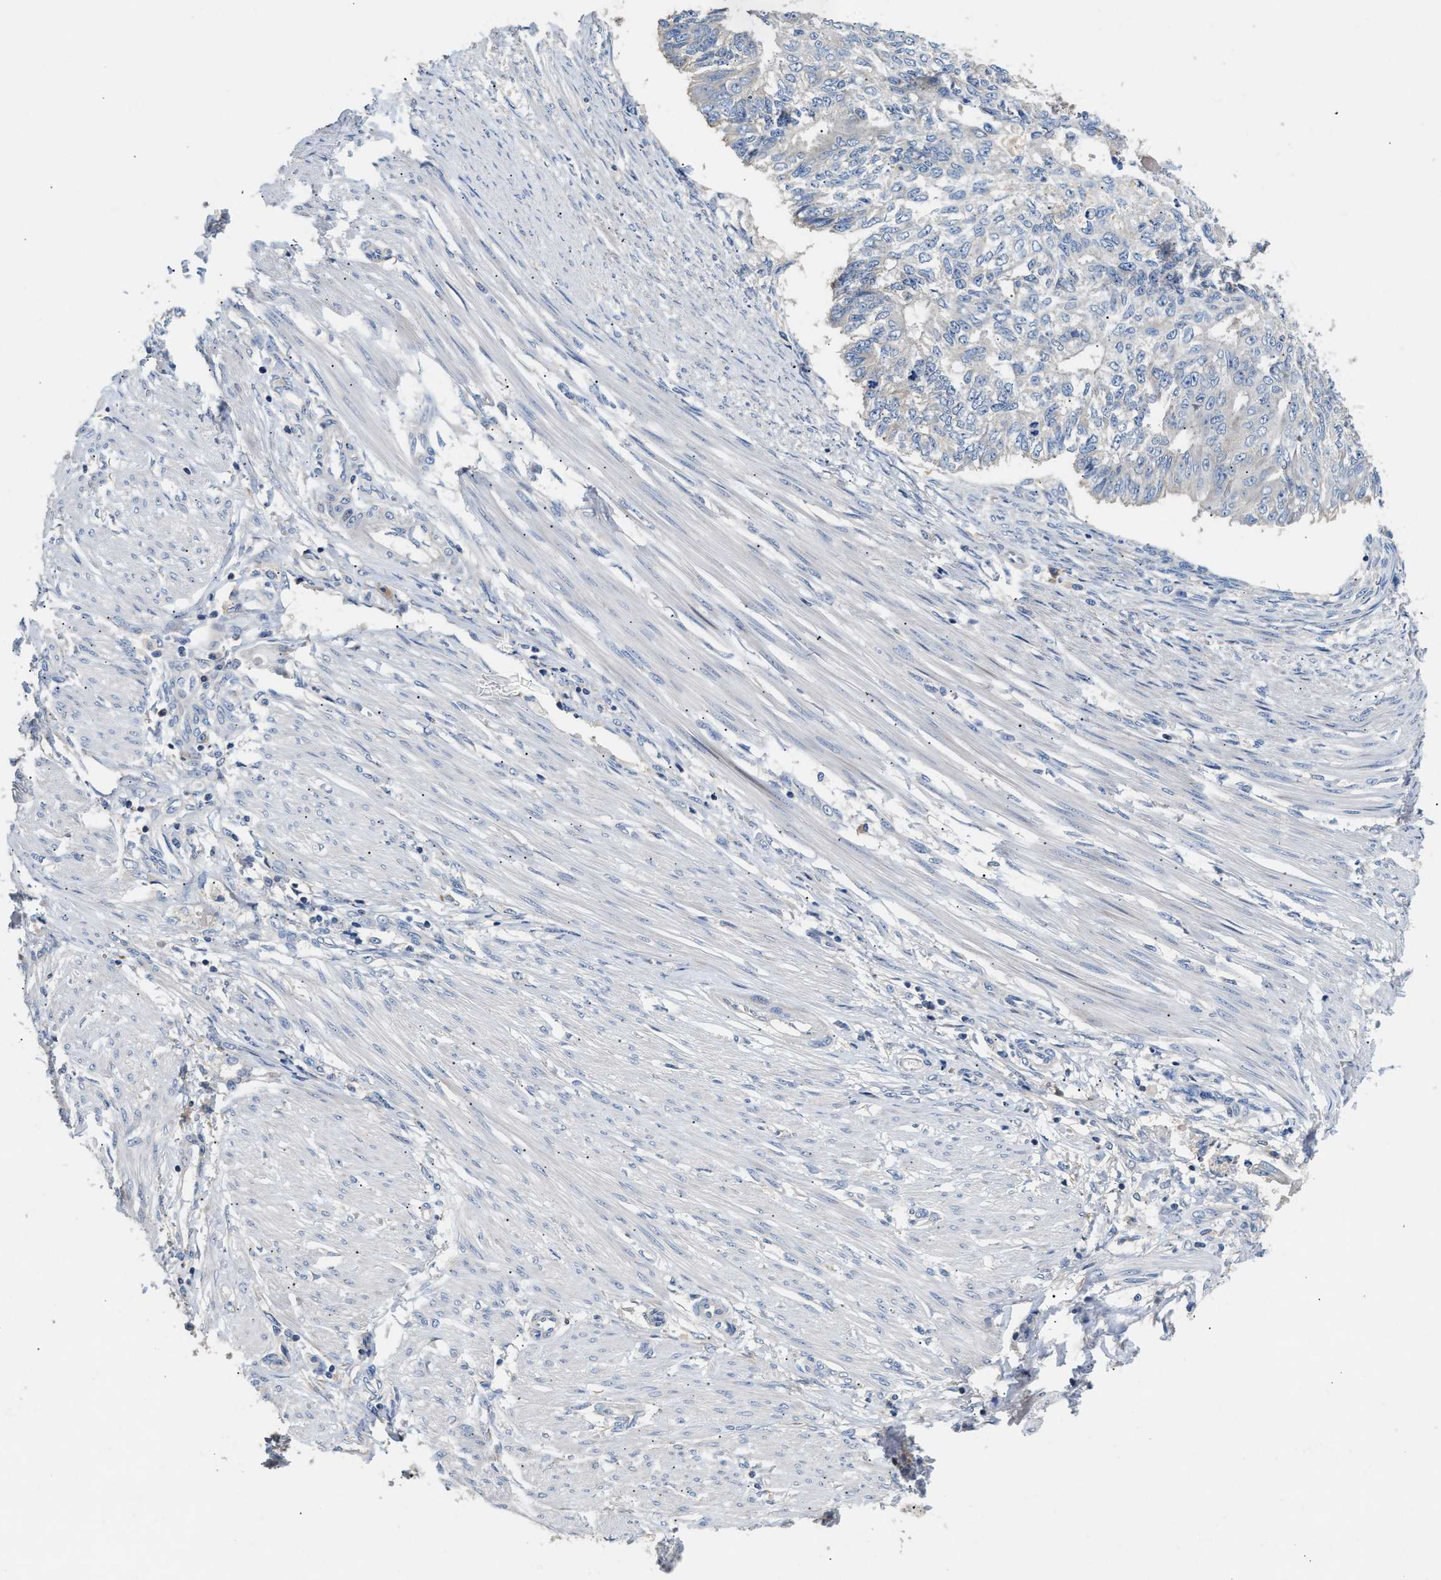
{"staining": {"intensity": "negative", "quantity": "none", "location": "none"}, "tissue": "endometrial cancer", "cell_type": "Tumor cells", "image_type": "cancer", "snomed": [{"axis": "morphology", "description": "Adenocarcinoma, NOS"}, {"axis": "topography", "description": "Endometrium"}], "caption": "Tumor cells show no significant positivity in endometrial cancer (adenocarcinoma). (Immunohistochemistry (ihc), brightfield microscopy, high magnification).", "gene": "IL17RC", "patient": {"sex": "female", "age": 32}}